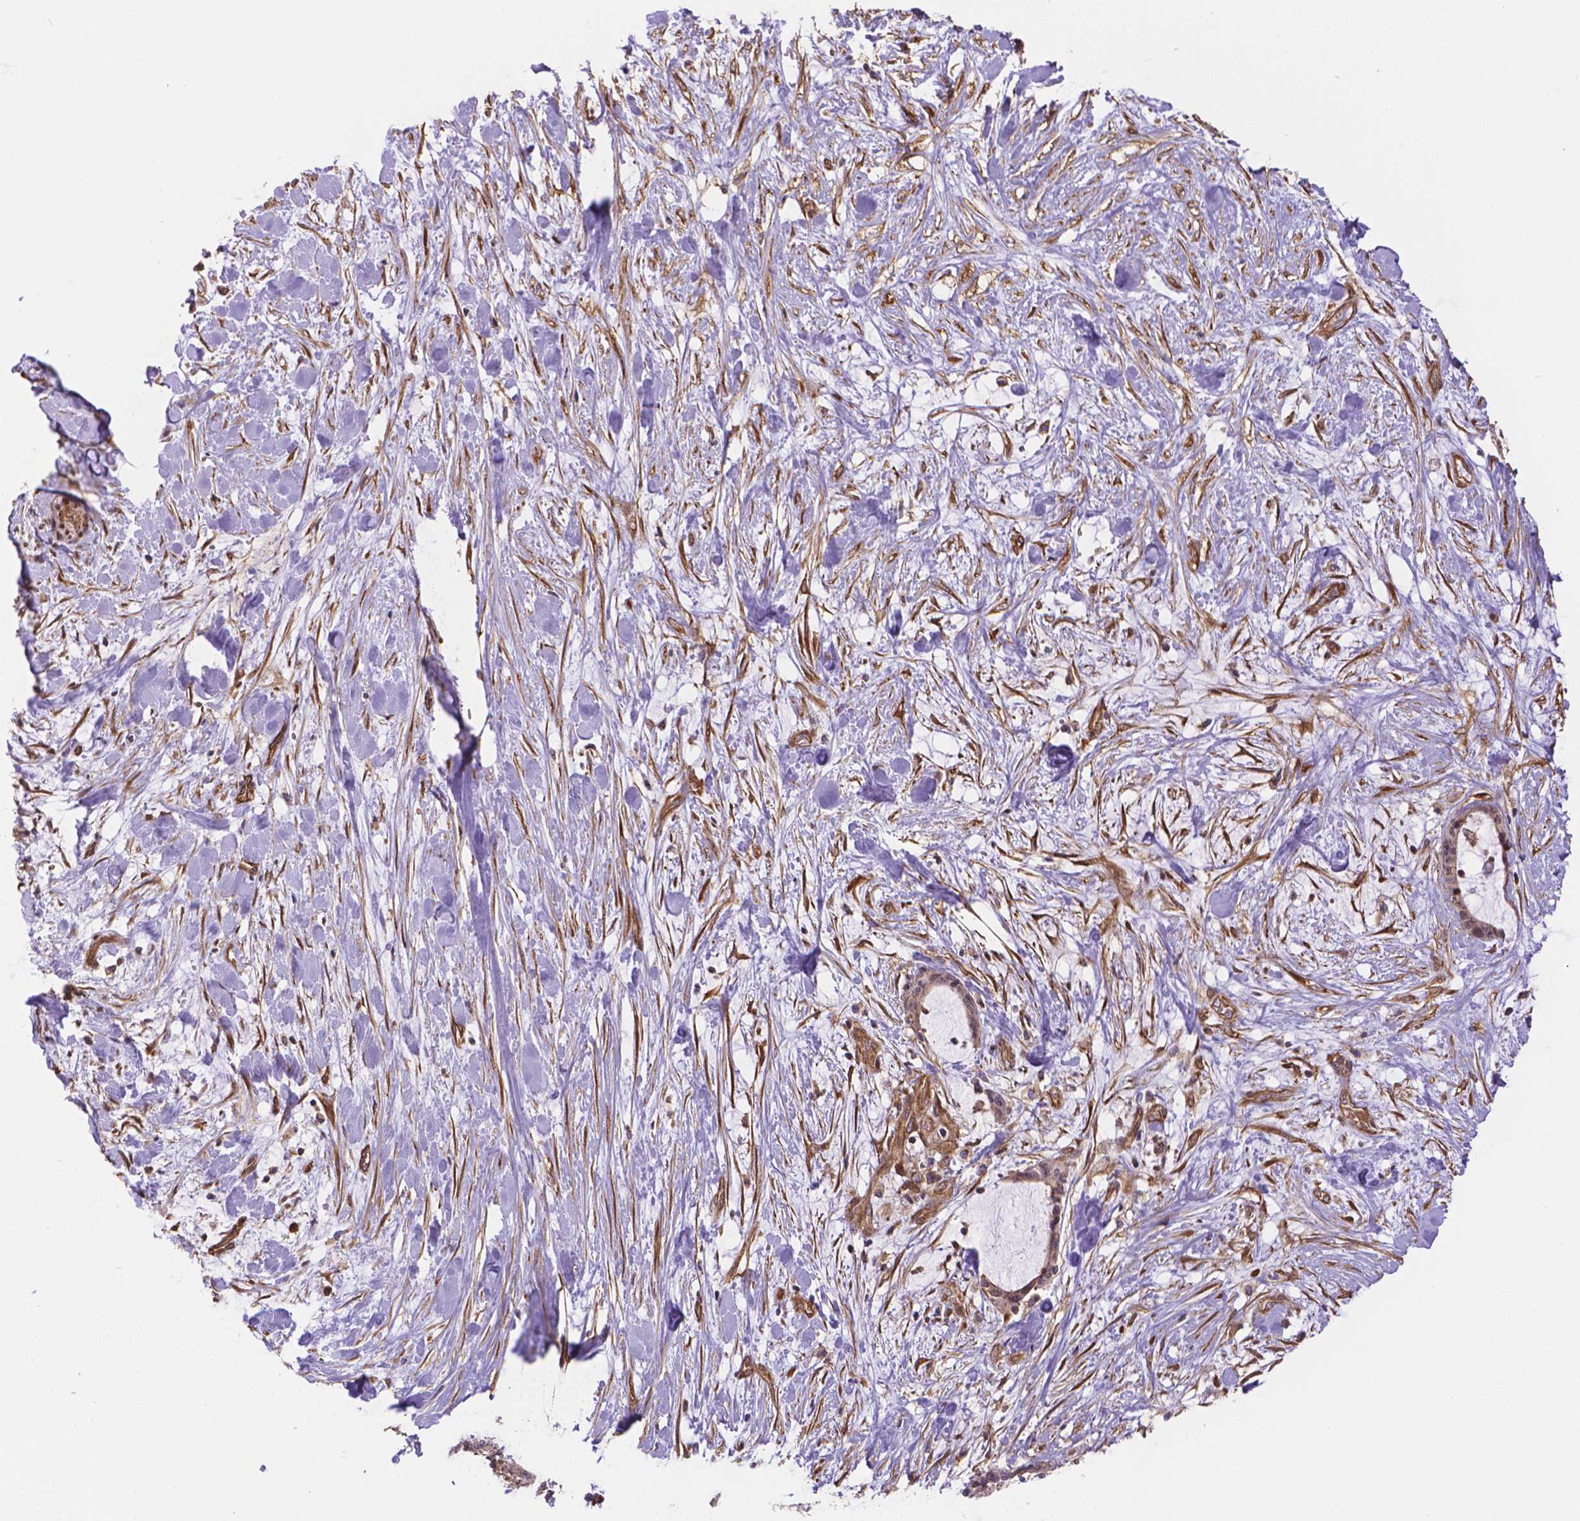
{"staining": {"intensity": "weak", "quantity": ">75%", "location": "cytoplasmic/membranous"}, "tissue": "liver cancer", "cell_type": "Tumor cells", "image_type": "cancer", "snomed": [{"axis": "morphology", "description": "Cholangiocarcinoma"}, {"axis": "topography", "description": "Liver"}], "caption": "Tumor cells demonstrate low levels of weak cytoplasmic/membranous expression in approximately >75% of cells in human liver cancer (cholangiocarcinoma).", "gene": "YAP1", "patient": {"sex": "female", "age": 73}}